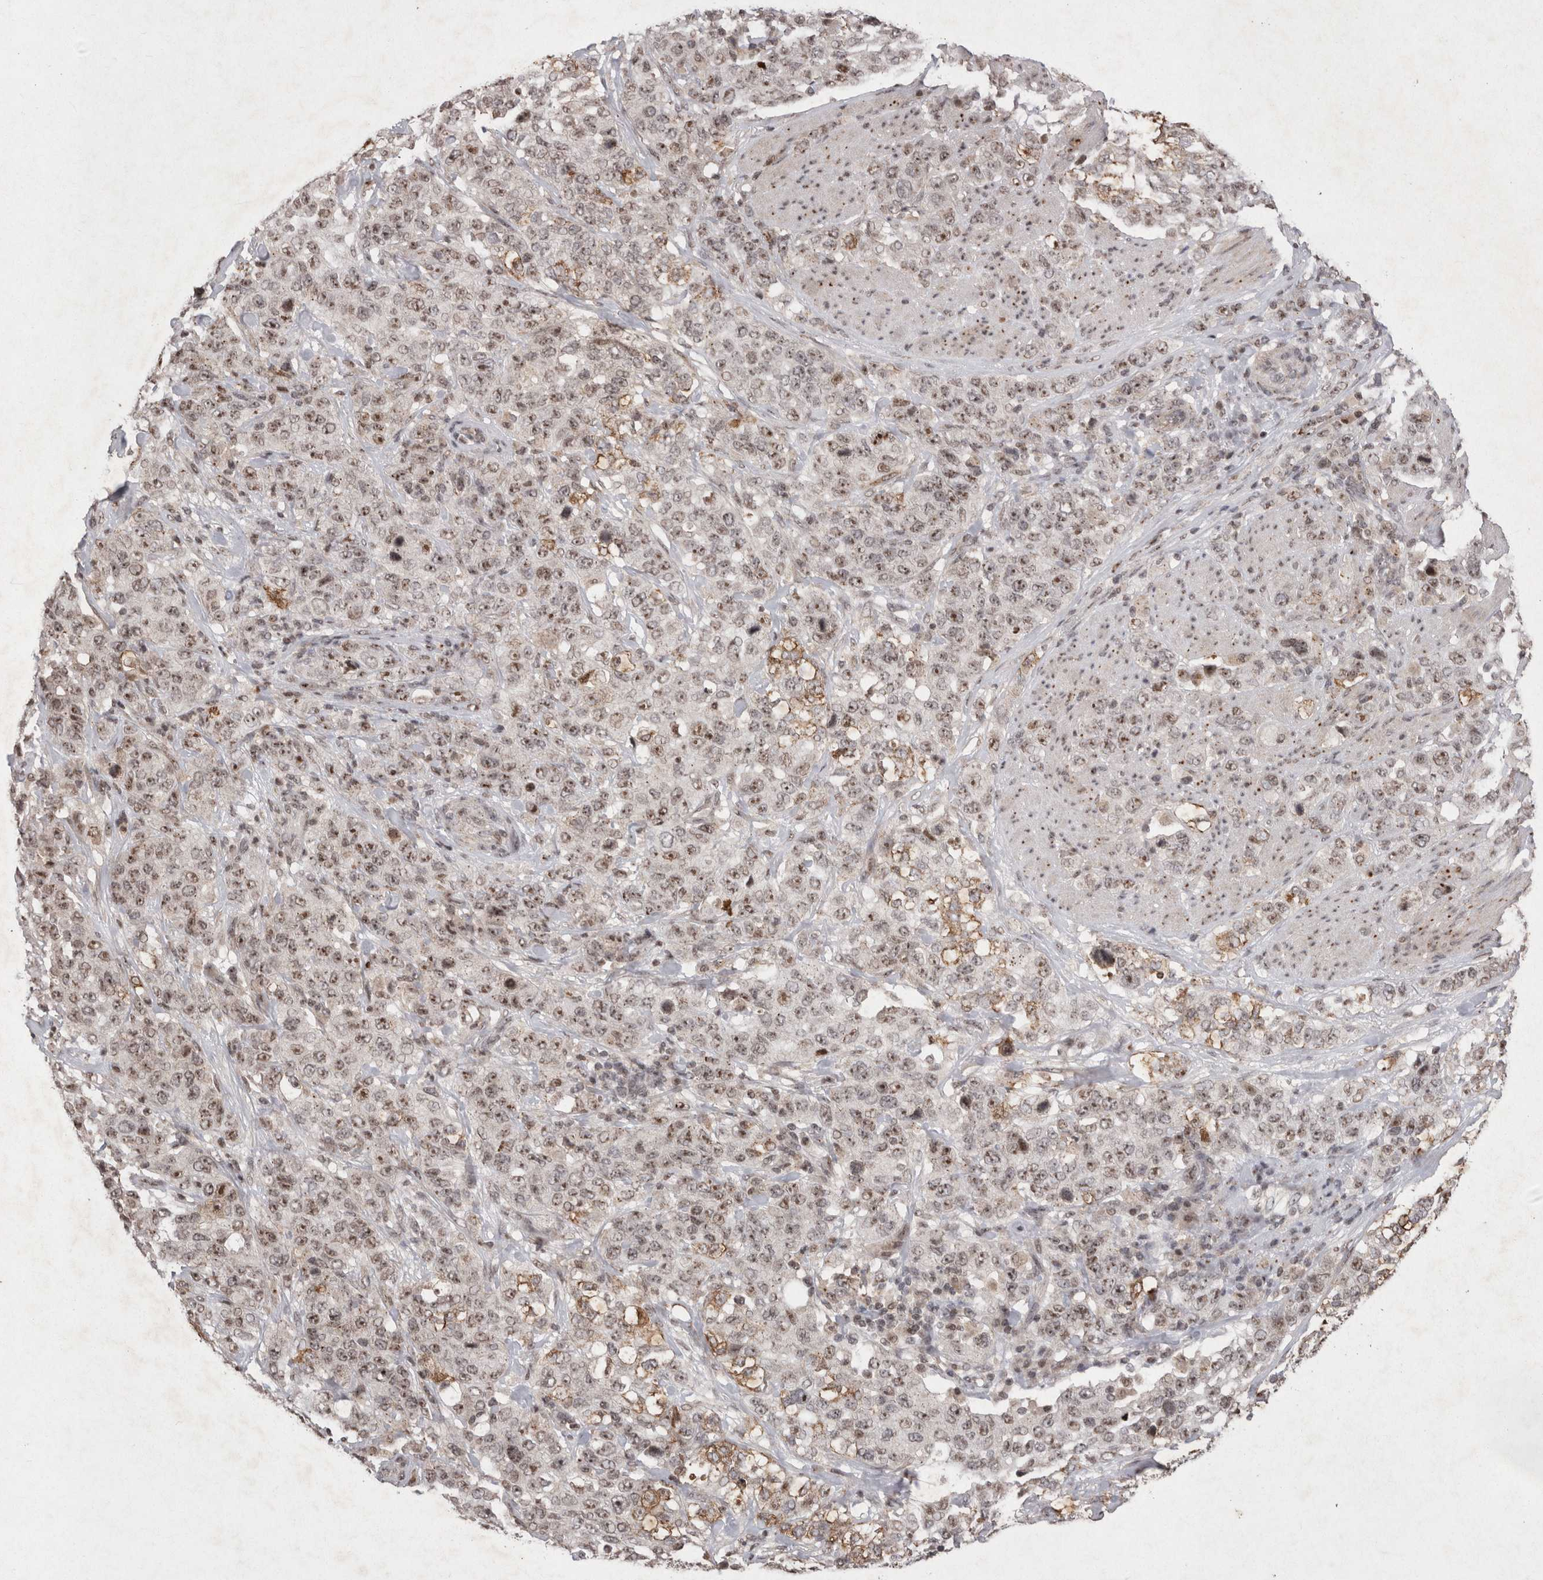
{"staining": {"intensity": "moderate", "quantity": ">75%", "location": "nuclear"}, "tissue": "stomach cancer", "cell_type": "Tumor cells", "image_type": "cancer", "snomed": [{"axis": "morphology", "description": "Adenocarcinoma, NOS"}, {"axis": "topography", "description": "Stomach"}], "caption": "About >75% of tumor cells in human stomach cancer (adenocarcinoma) reveal moderate nuclear protein positivity as visualized by brown immunohistochemical staining.", "gene": "STK11", "patient": {"sex": "male", "age": 48}}